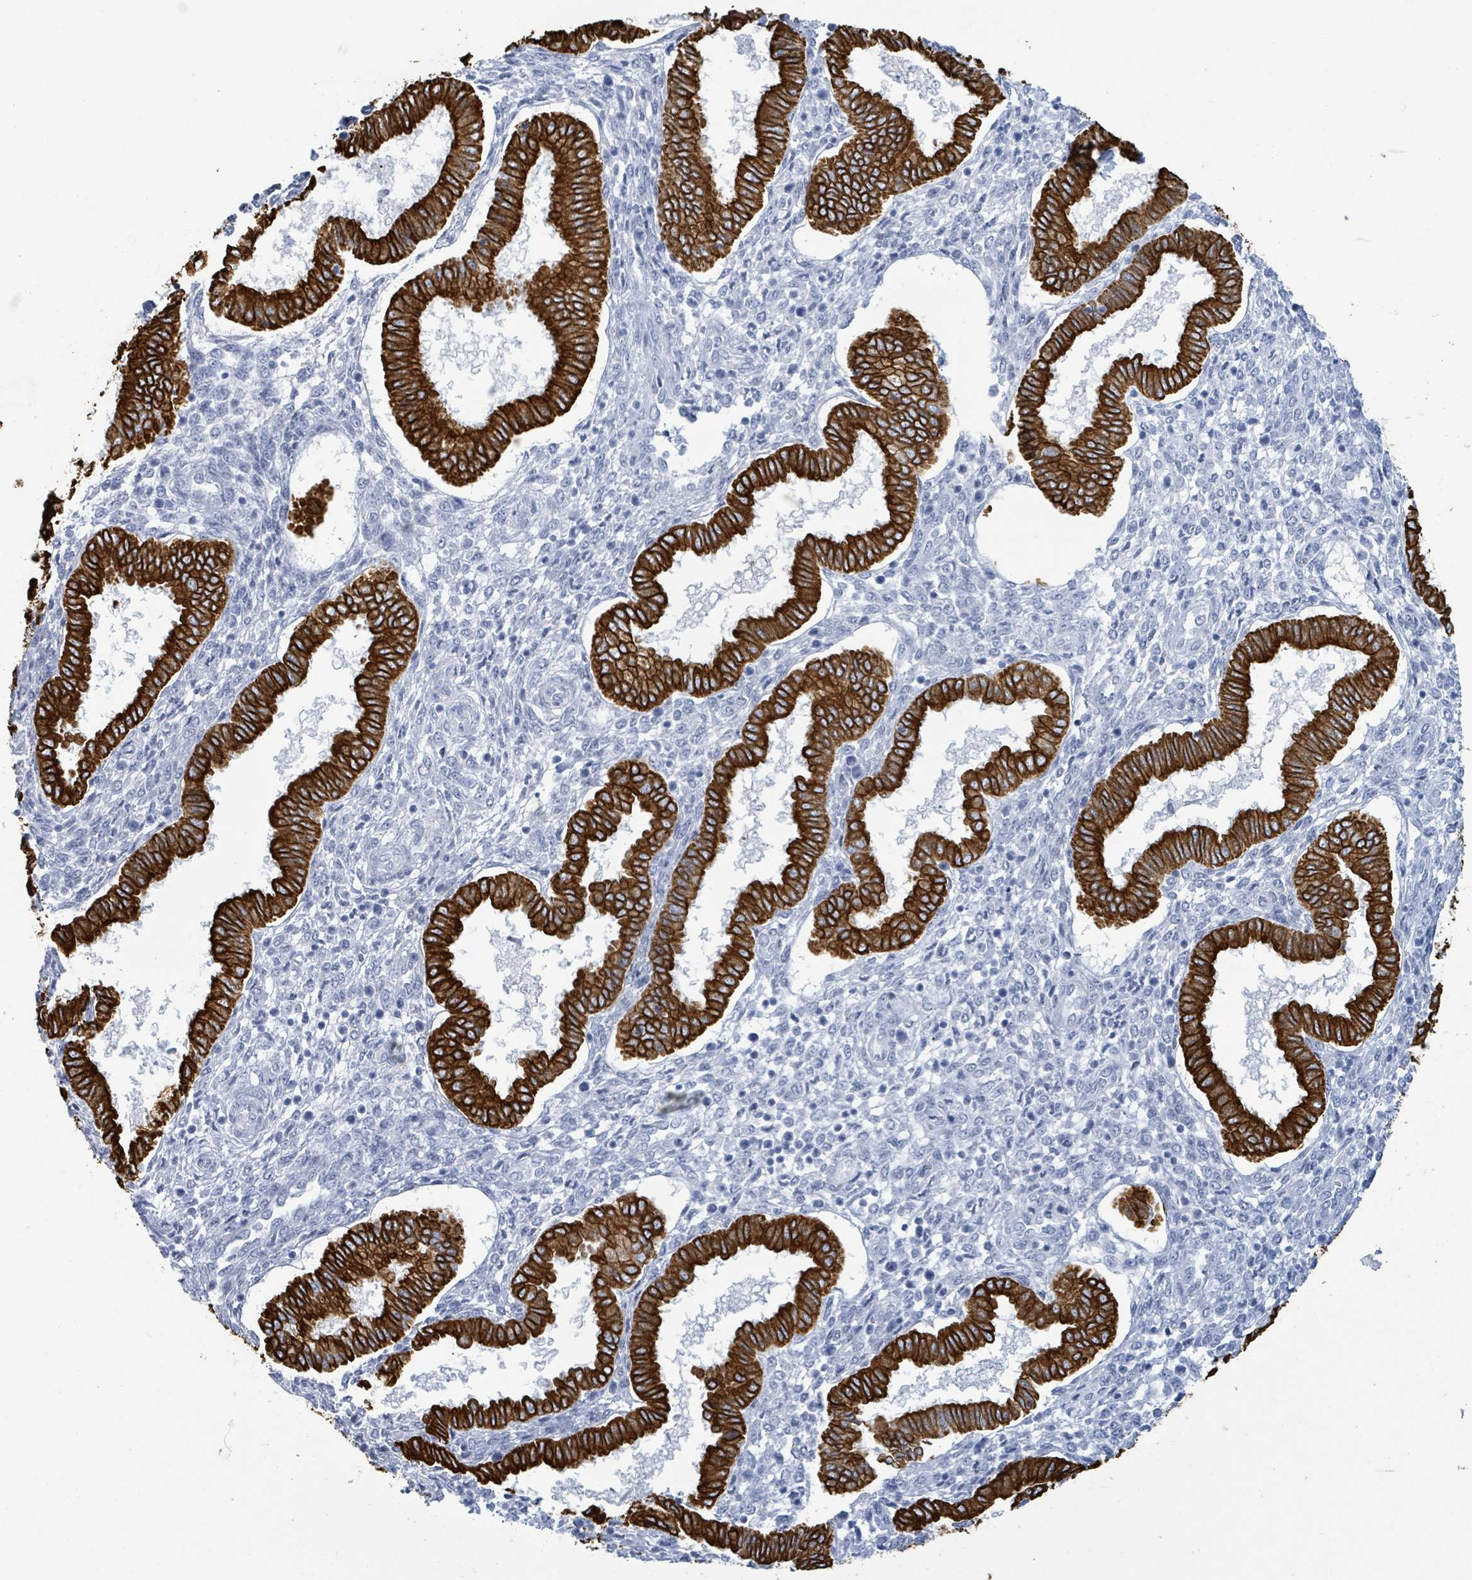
{"staining": {"intensity": "negative", "quantity": "none", "location": "none"}, "tissue": "endometrium", "cell_type": "Cells in endometrial stroma", "image_type": "normal", "snomed": [{"axis": "morphology", "description": "Normal tissue, NOS"}, {"axis": "topography", "description": "Endometrium"}], "caption": "This is an immunohistochemistry image of benign endometrium. There is no staining in cells in endometrial stroma.", "gene": "KRT8", "patient": {"sex": "female", "age": 24}}